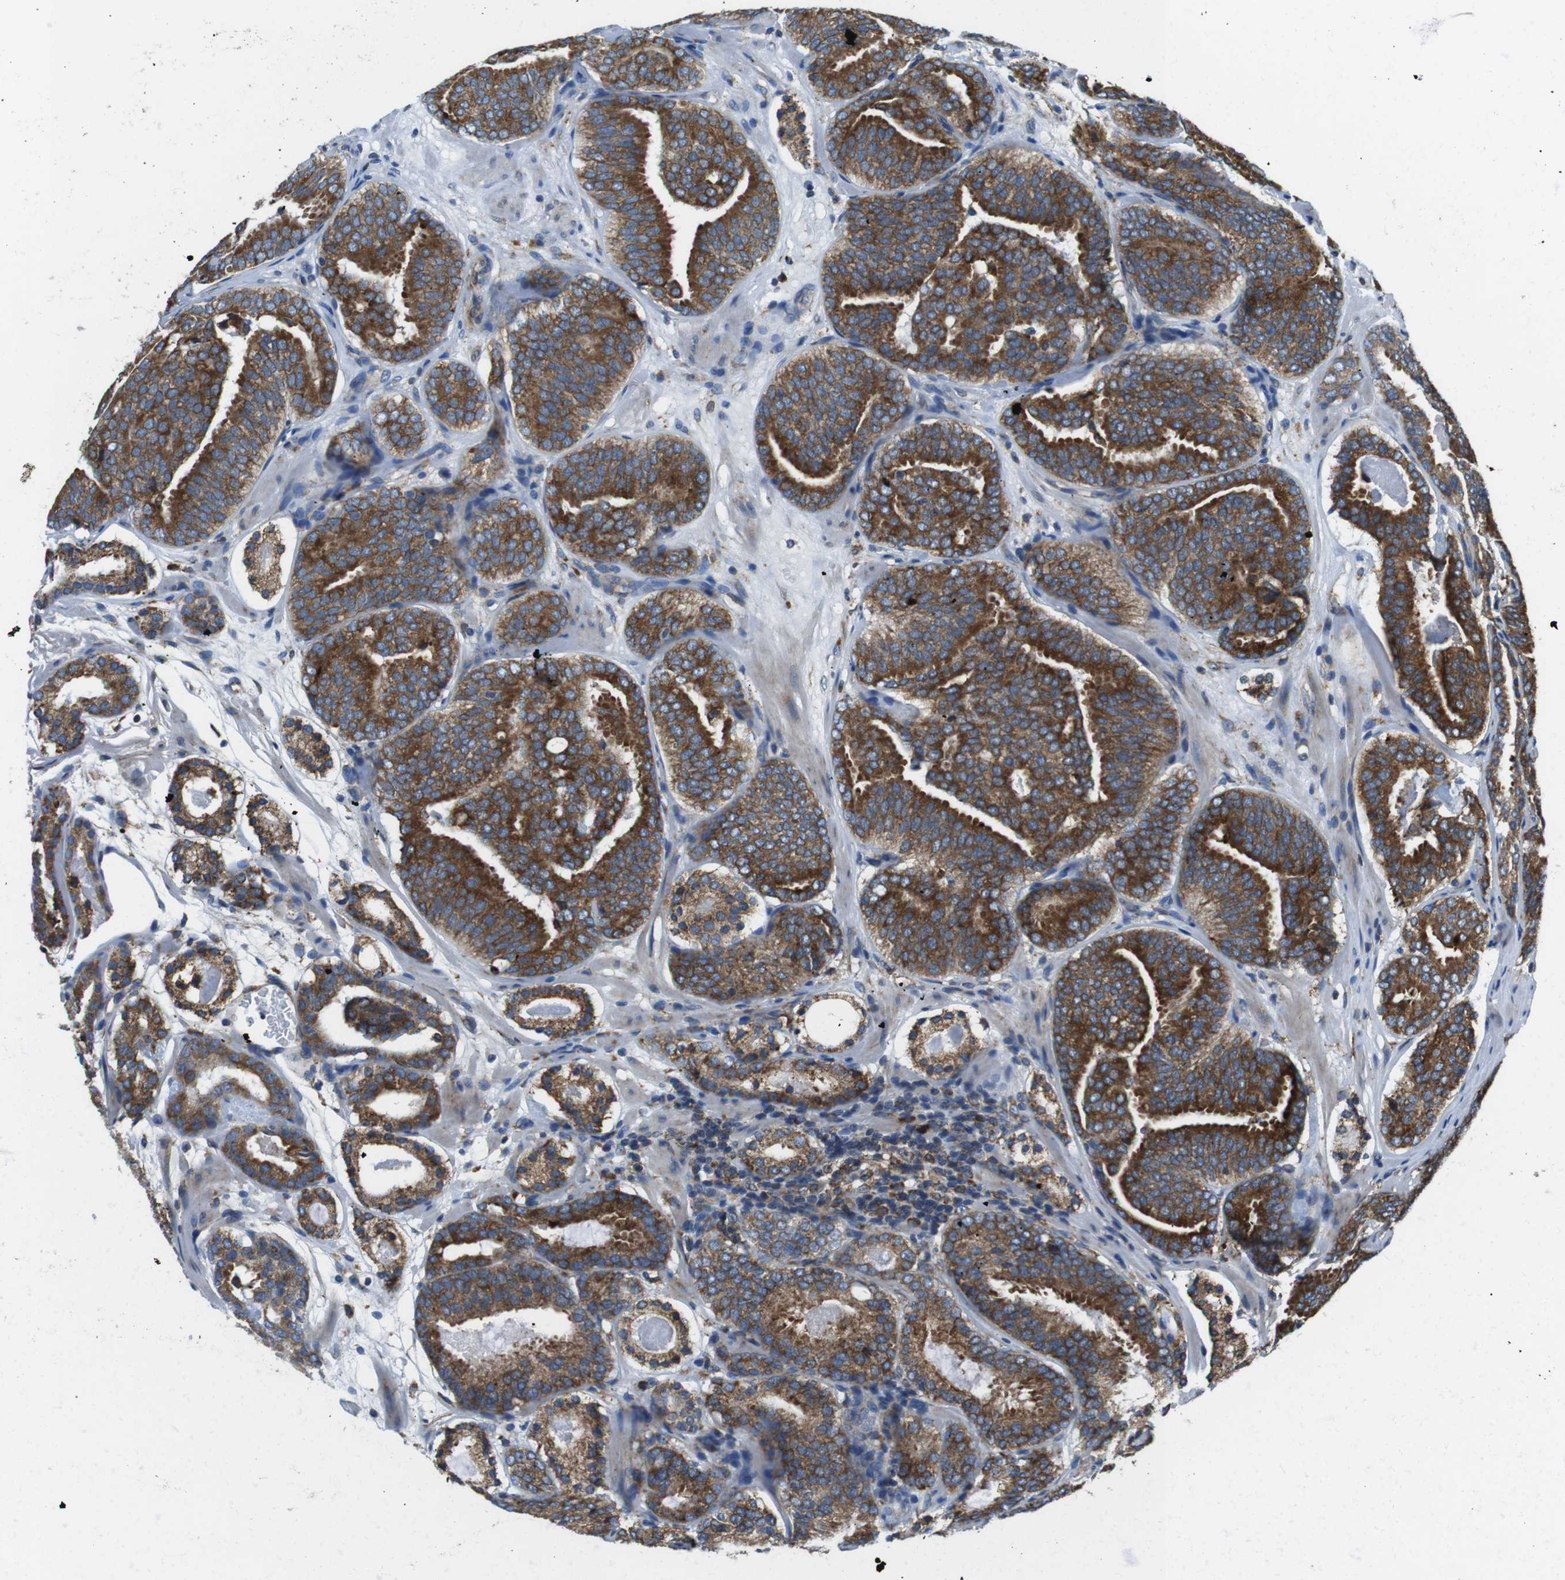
{"staining": {"intensity": "strong", "quantity": "25%-75%", "location": "cytoplasmic/membranous"}, "tissue": "prostate cancer", "cell_type": "Tumor cells", "image_type": "cancer", "snomed": [{"axis": "morphology", "description": "Adenocarcinoma, Low grade"}, {"axis": "topography", "description": "Prostate"}], "caption": "DAB immunohistochemical staining of prostate adenocarcinoma (low-grade) displays strong cytoplasmic/membranous protein expression in approximately 25%-75% of tumor cells.", "gene": "UGGT1", "patient": {"sex": "male", "age": 69}}